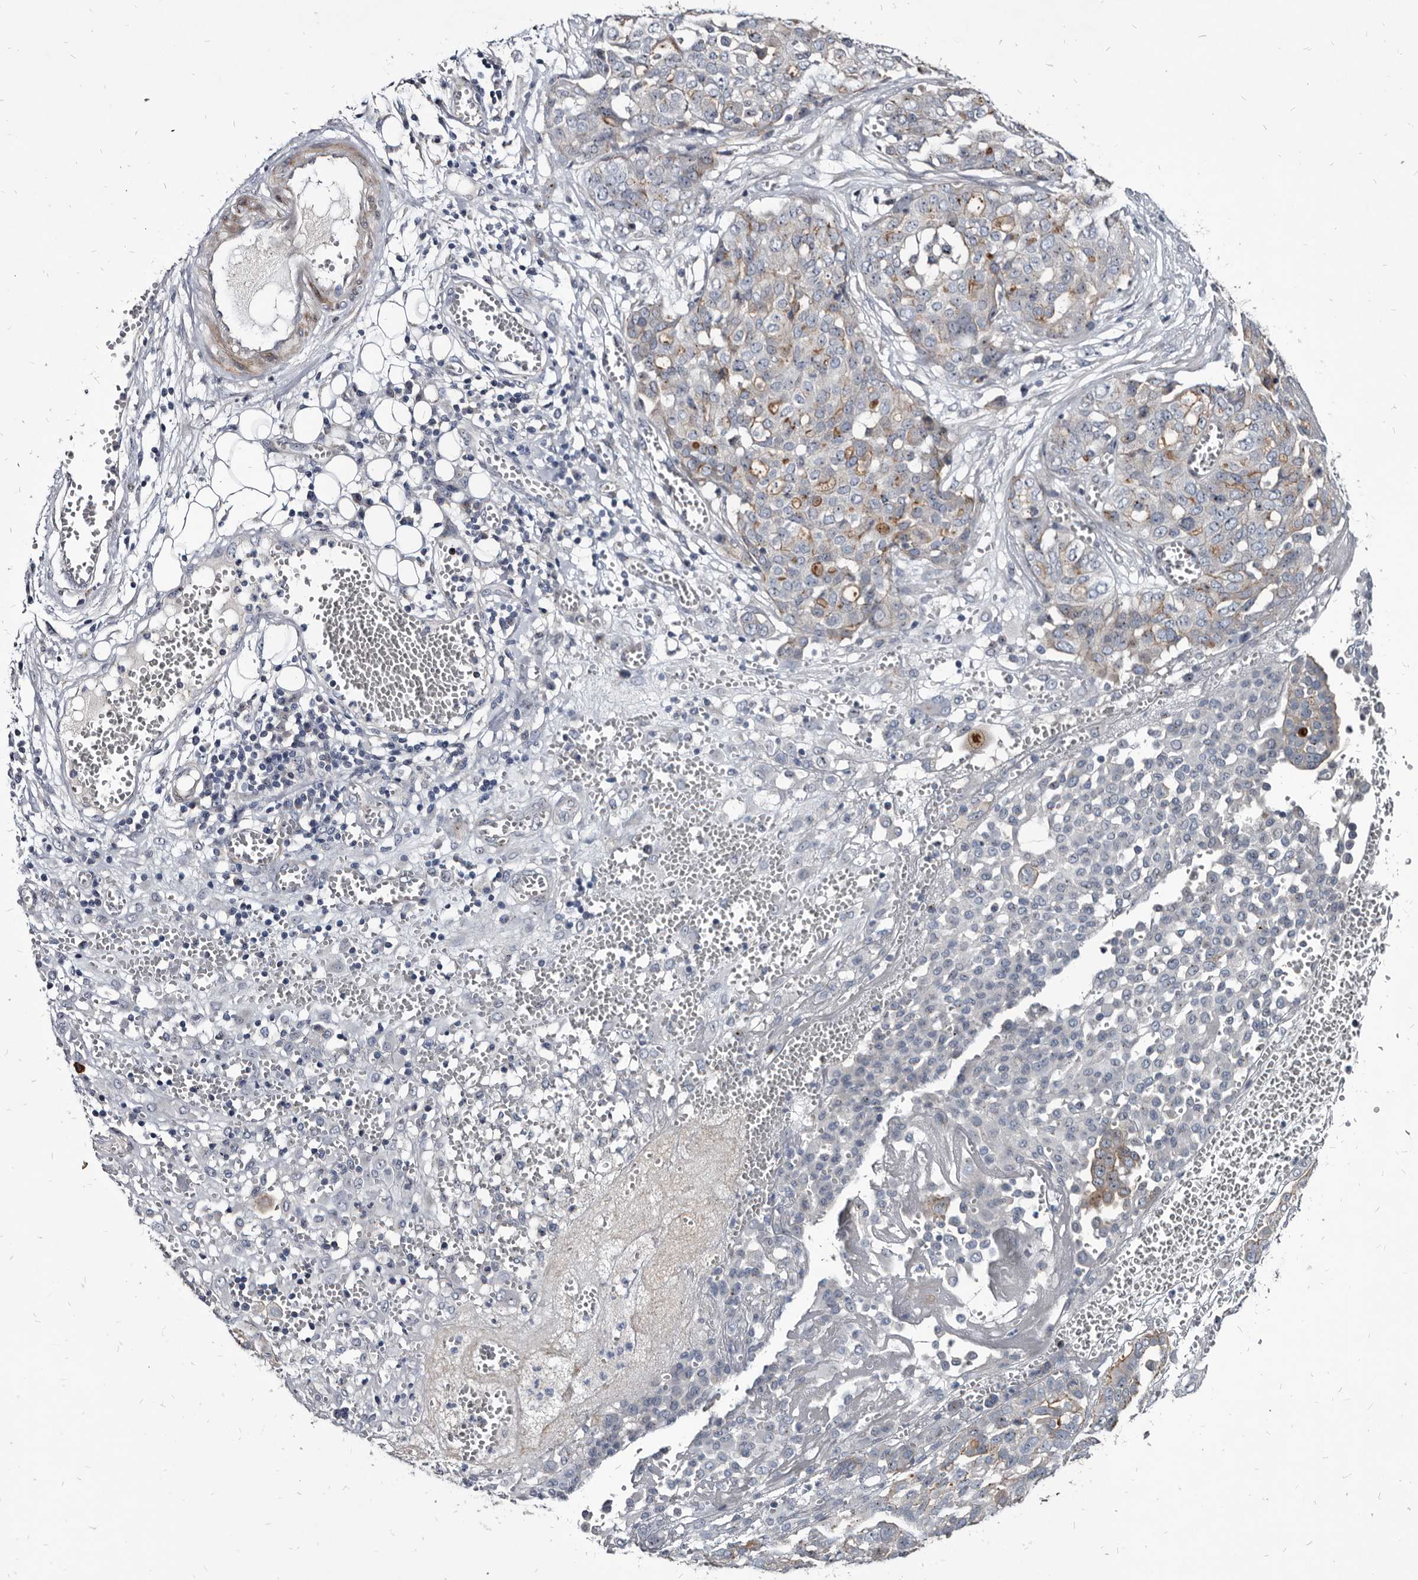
{"staining": {"intensity": "moderate", "quantity": "<25%", "location": "cytoplasmic/membranous"}, "tissue": "ovarian cancer", "cell_type": "Tumor cells", "image_type": "cancer", "snomed": [{"axis": "morphology", "description": "Cystadenocarcinoma, serous, NOS"}, {"axis": "topography", "description": "Soft tissue"}, {"axis": "topography", "description": "Ovary"}], "caption": "Immunohistochemistry (IHC) of ovarian cancer (serous cystadenocarcinoma) displays low levels of moderate cytoplasmic/membranous positivity in approximately <25% of tumor cells.", "gene": "PRSS8", "patient": {"sex": "female", "age": 57}}